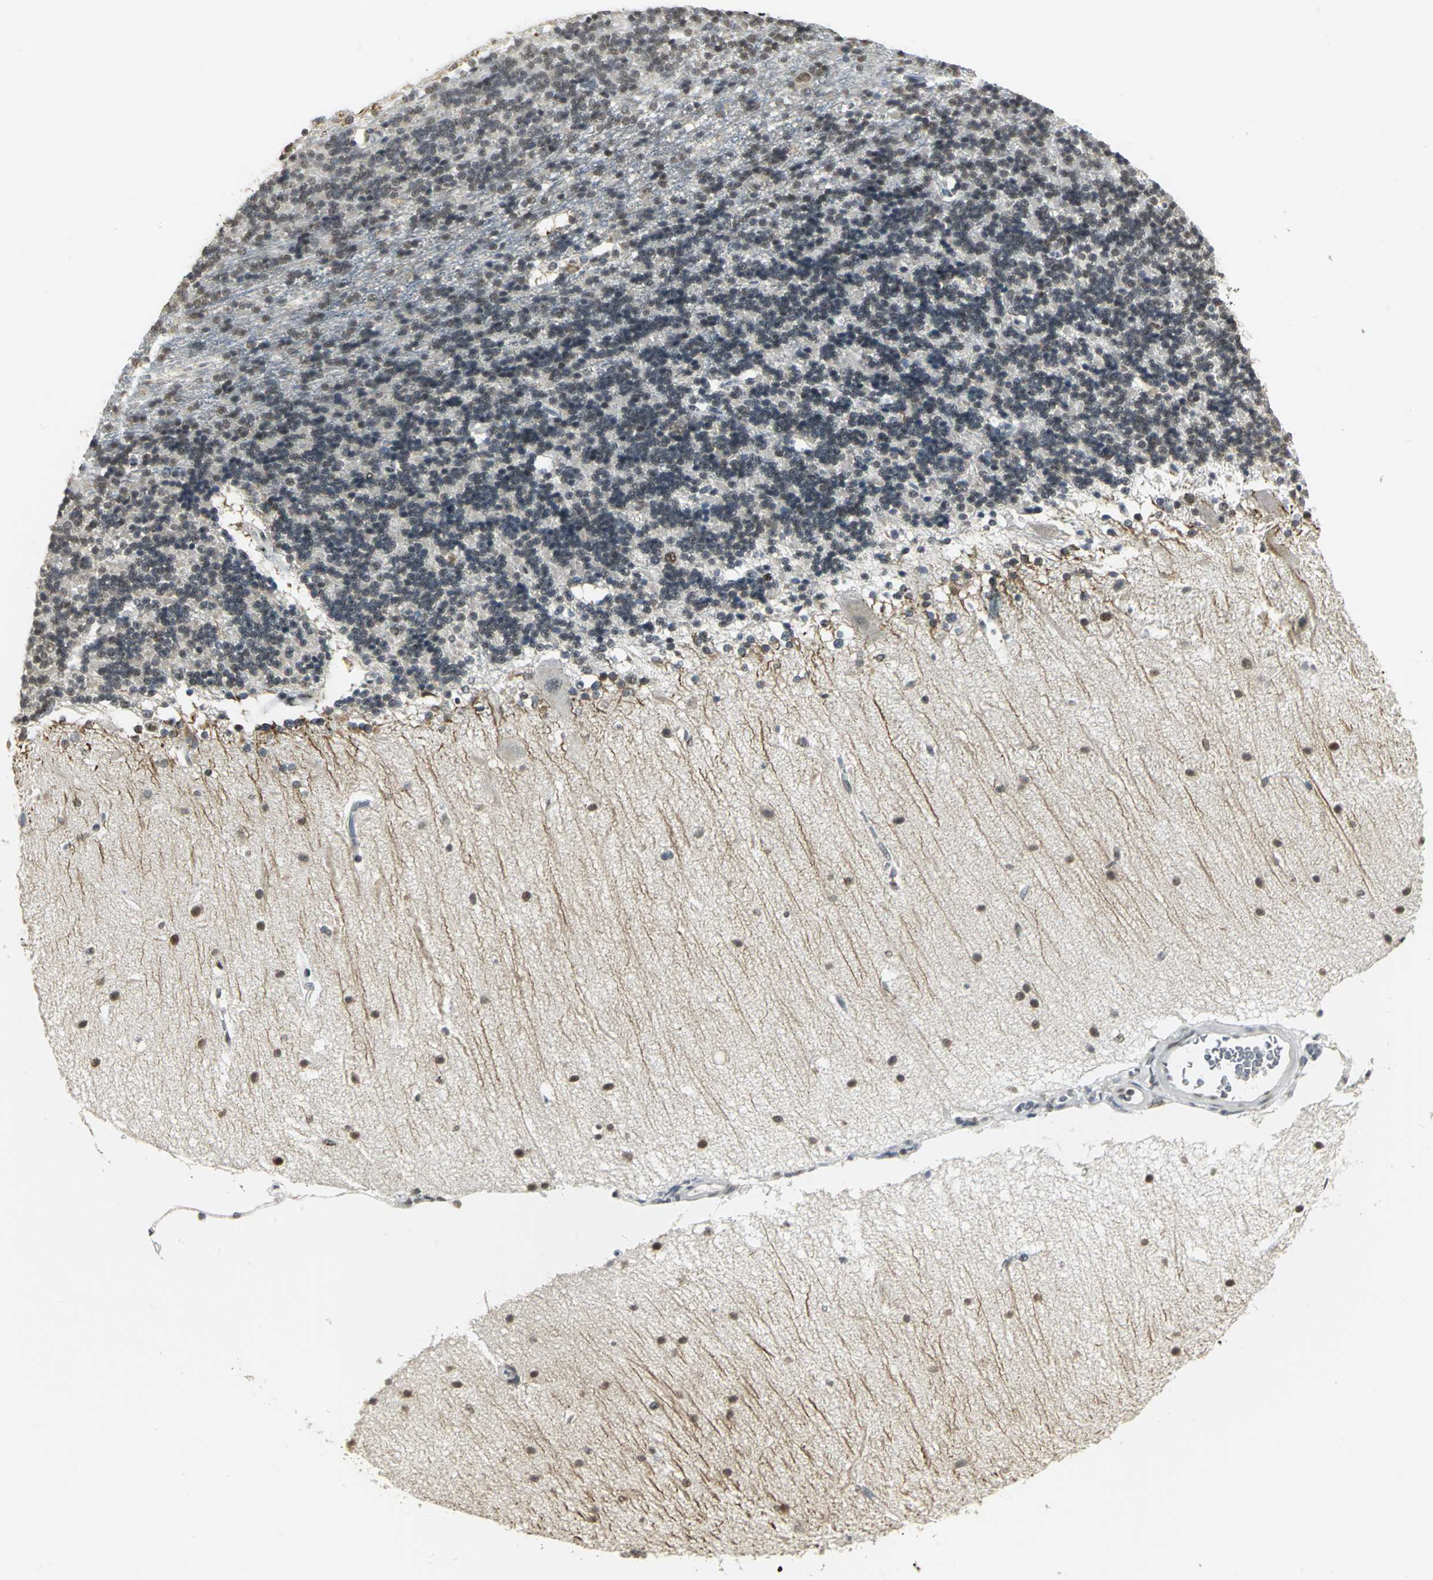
{"staining": {"intensity": "moderate", "quantity": ">75%", "location": "nuclear"}, "tissue": "cerebellum", "cell_type": "Cells in granular layer", "image_type": "normal", "snomed": [{"axis": "morphology", "description": "Normal tissue, NOS"}, {"axis": "topography", "description": "Cerebellum"}], "caption": "A photomicrograph of human cerebellum stained for a protein demonstrates moderate nuclear brown staining in cells in granular layer. Using DAB (brown) and hematoxylin (blue) stains, captured at high magnification using brightfield microscopy.", "gene": "CBX3", "patient": {"sex": "female", "age": 54}}